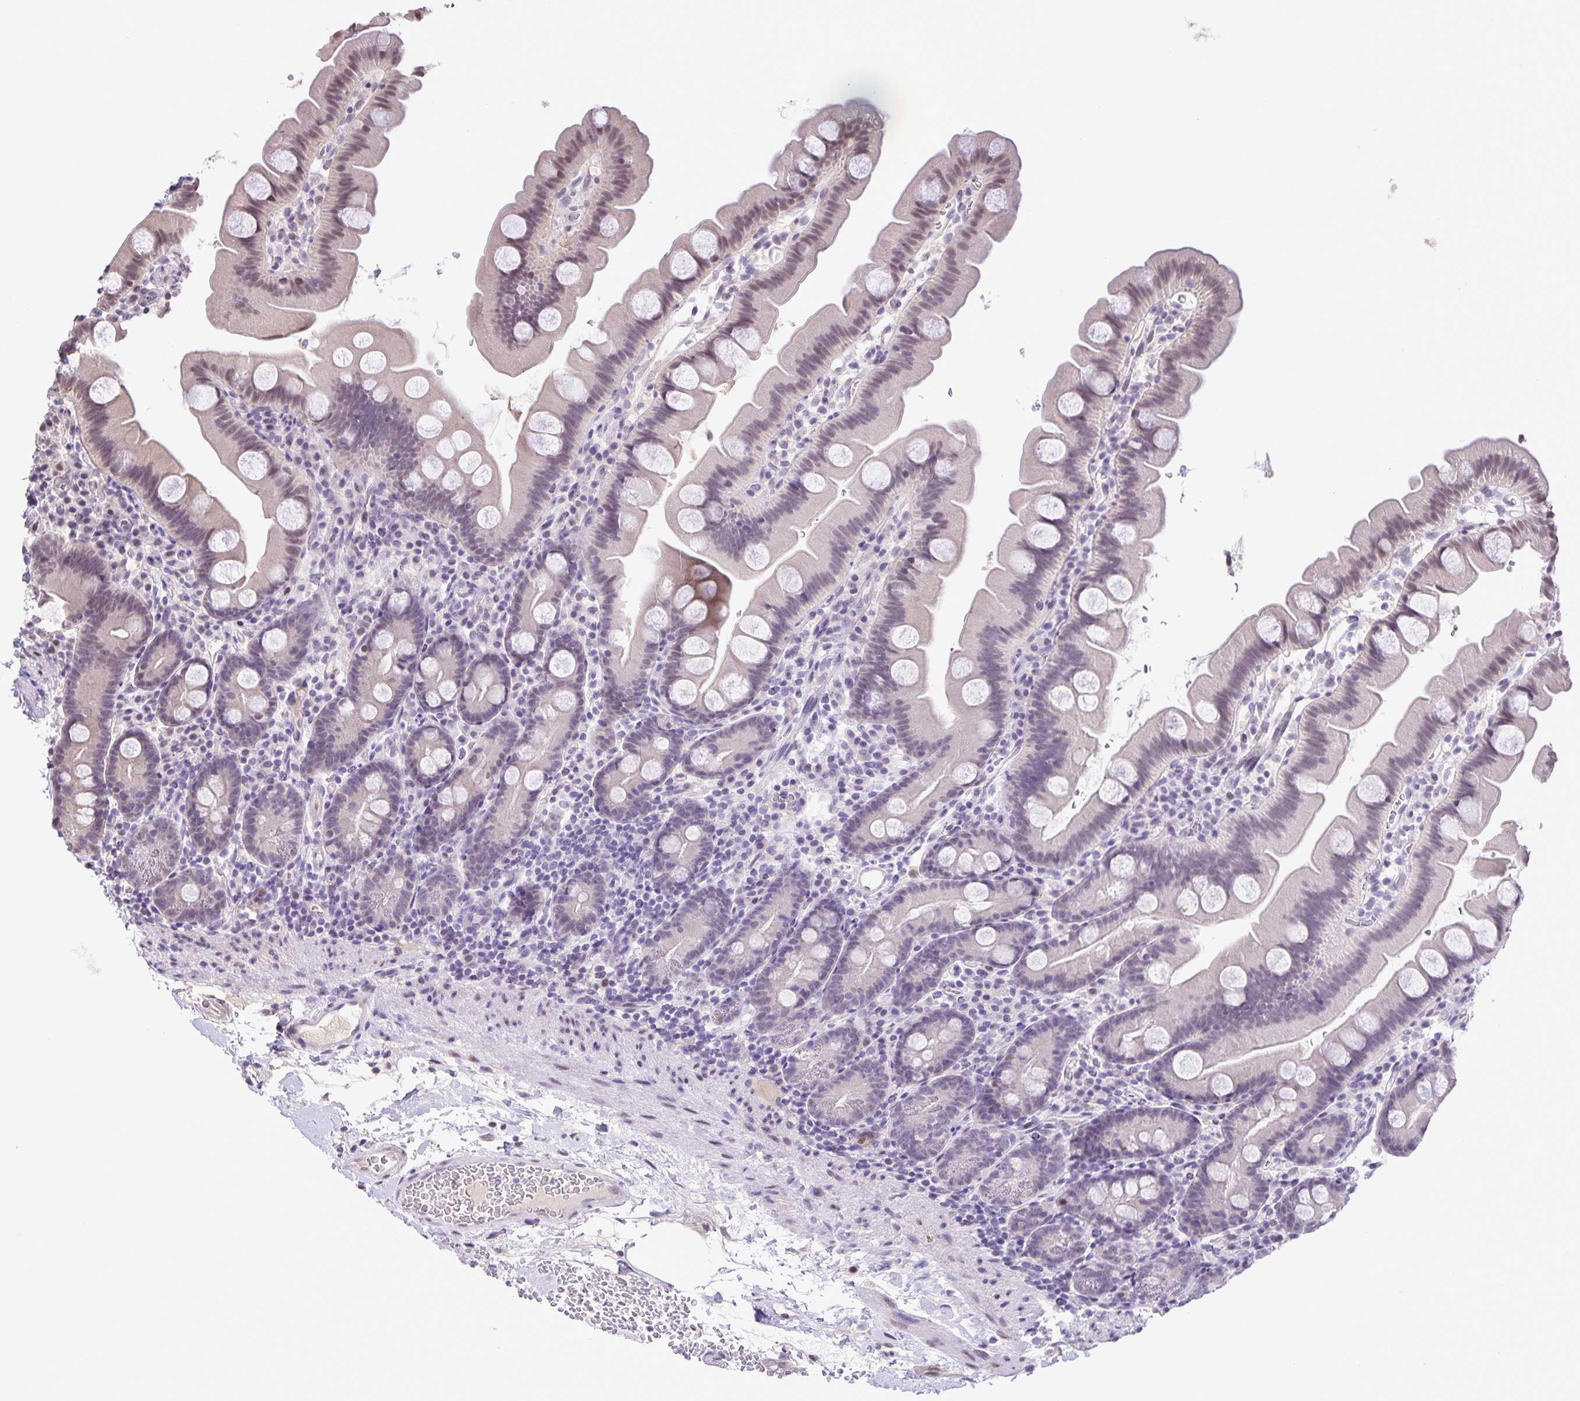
{"staining": {"intensity": "weak", "quantity": "25%-75%", "location": "nuclear"}, "tissue": "small intestine", "cell_type": "Glandular cells", "image_type": "normal", "snomed": [{"axis": "morphology", "description": "Normal tissue, NOS"}, {"axis": "topography", "description": "Small intestine"}], "caption": "A photomicrograph showing weak nuclear expression in about 25%-75% of glandular cells in unremarkable small intestine, as visualized by brown immunohistochemical staining.", "gene": "ONECUT2", "patient": {"sex": "female", "age": 68}}